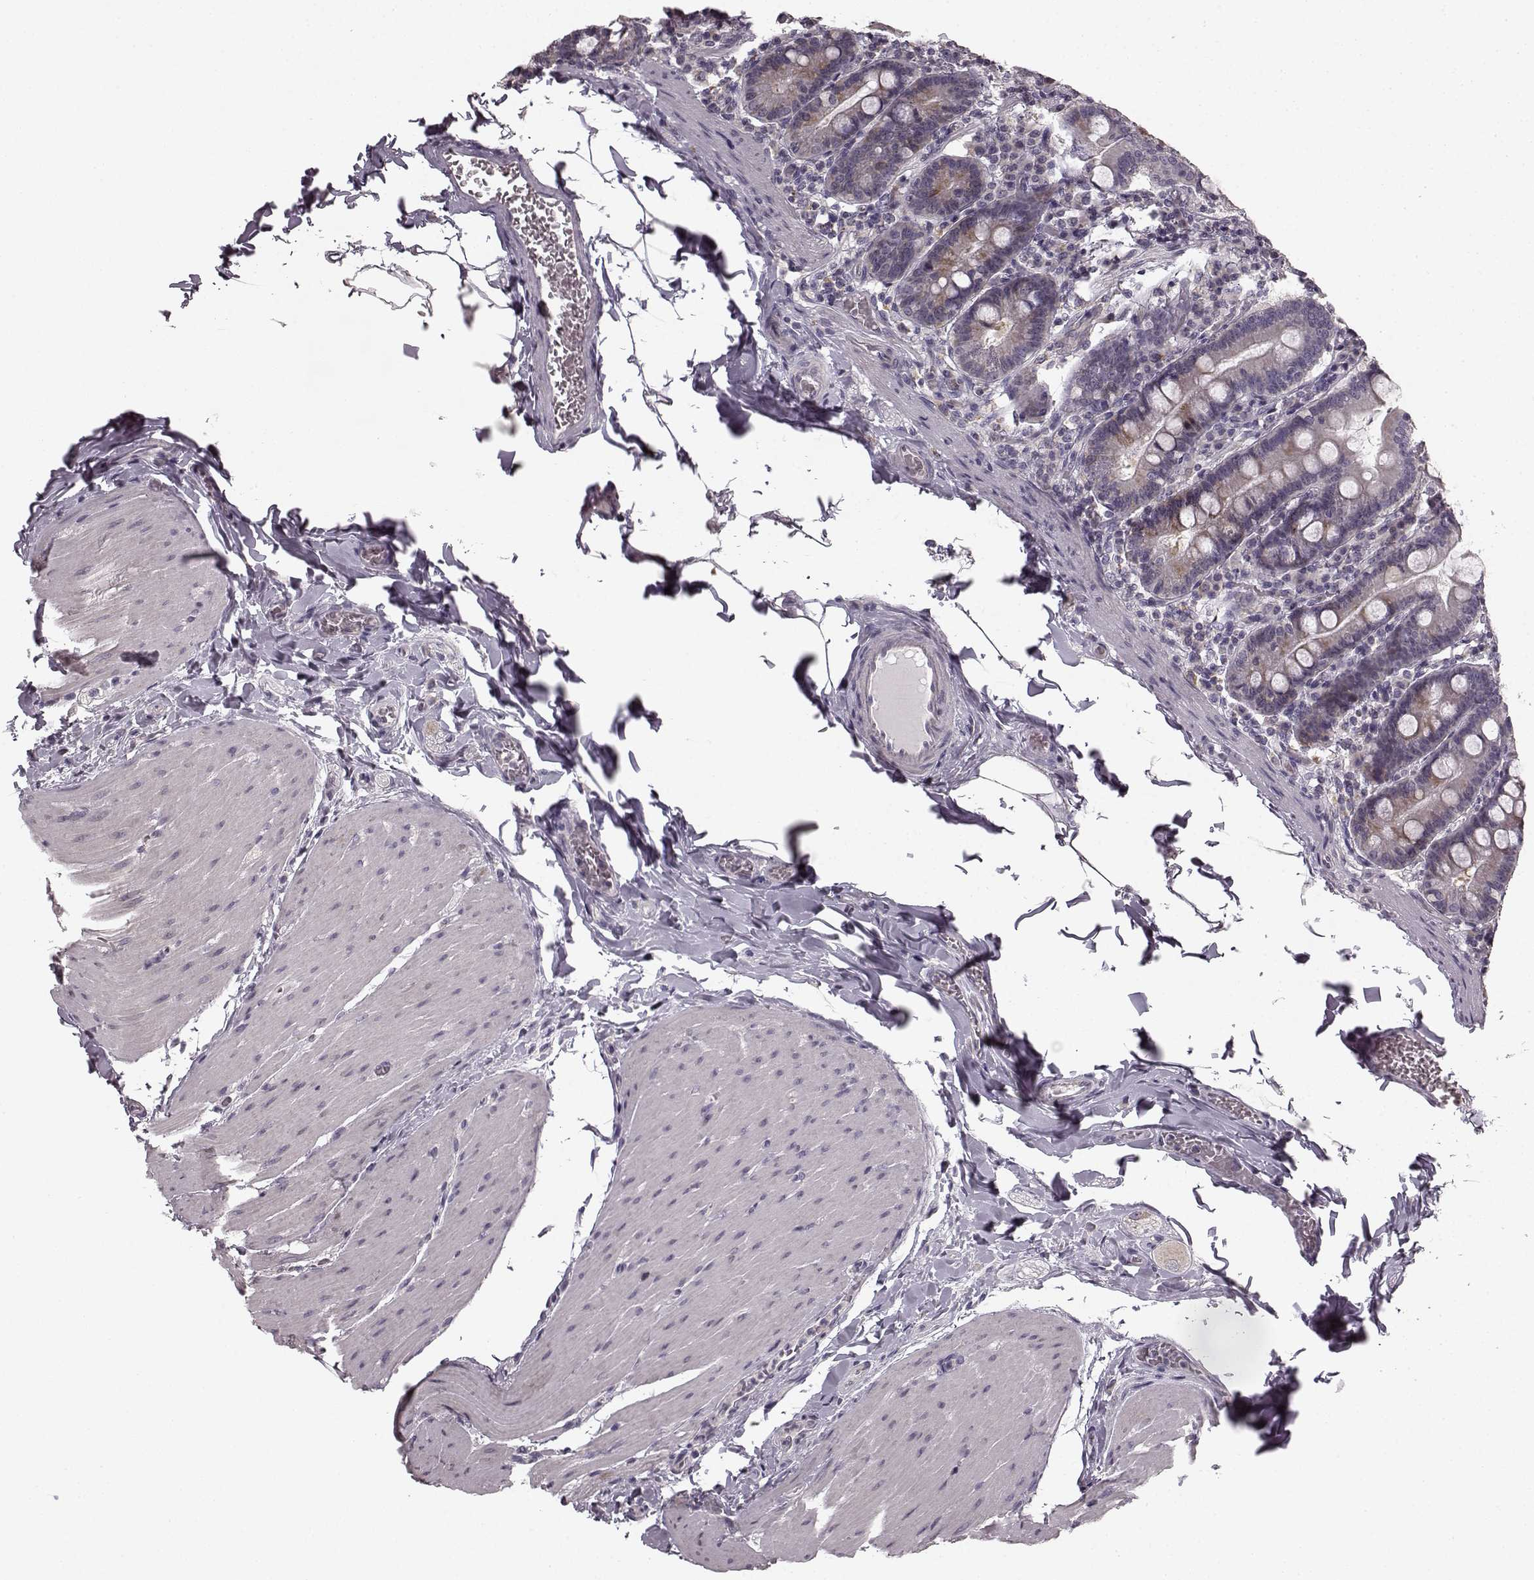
{"staining": {"intensity": "weak", "quantity": "25%-75%", "location": "cytoplasmic/membranous"}, "tissue": "small intestine", "cell_type": "Glandular cells", "image_type": "normal", "snomed": [{"axis": "morphology", "description": "Normal tissue, NOS"}, {"axis": "topography", "description": "Small intestine"}], "caption": "Glandular cells display low levels of weak cytoplasmic/membranous expression in about 25%-75% of cells in unremarkable small intestine.", "gene": "HMMR", "patient": {"sex": "male", "age": 37}}